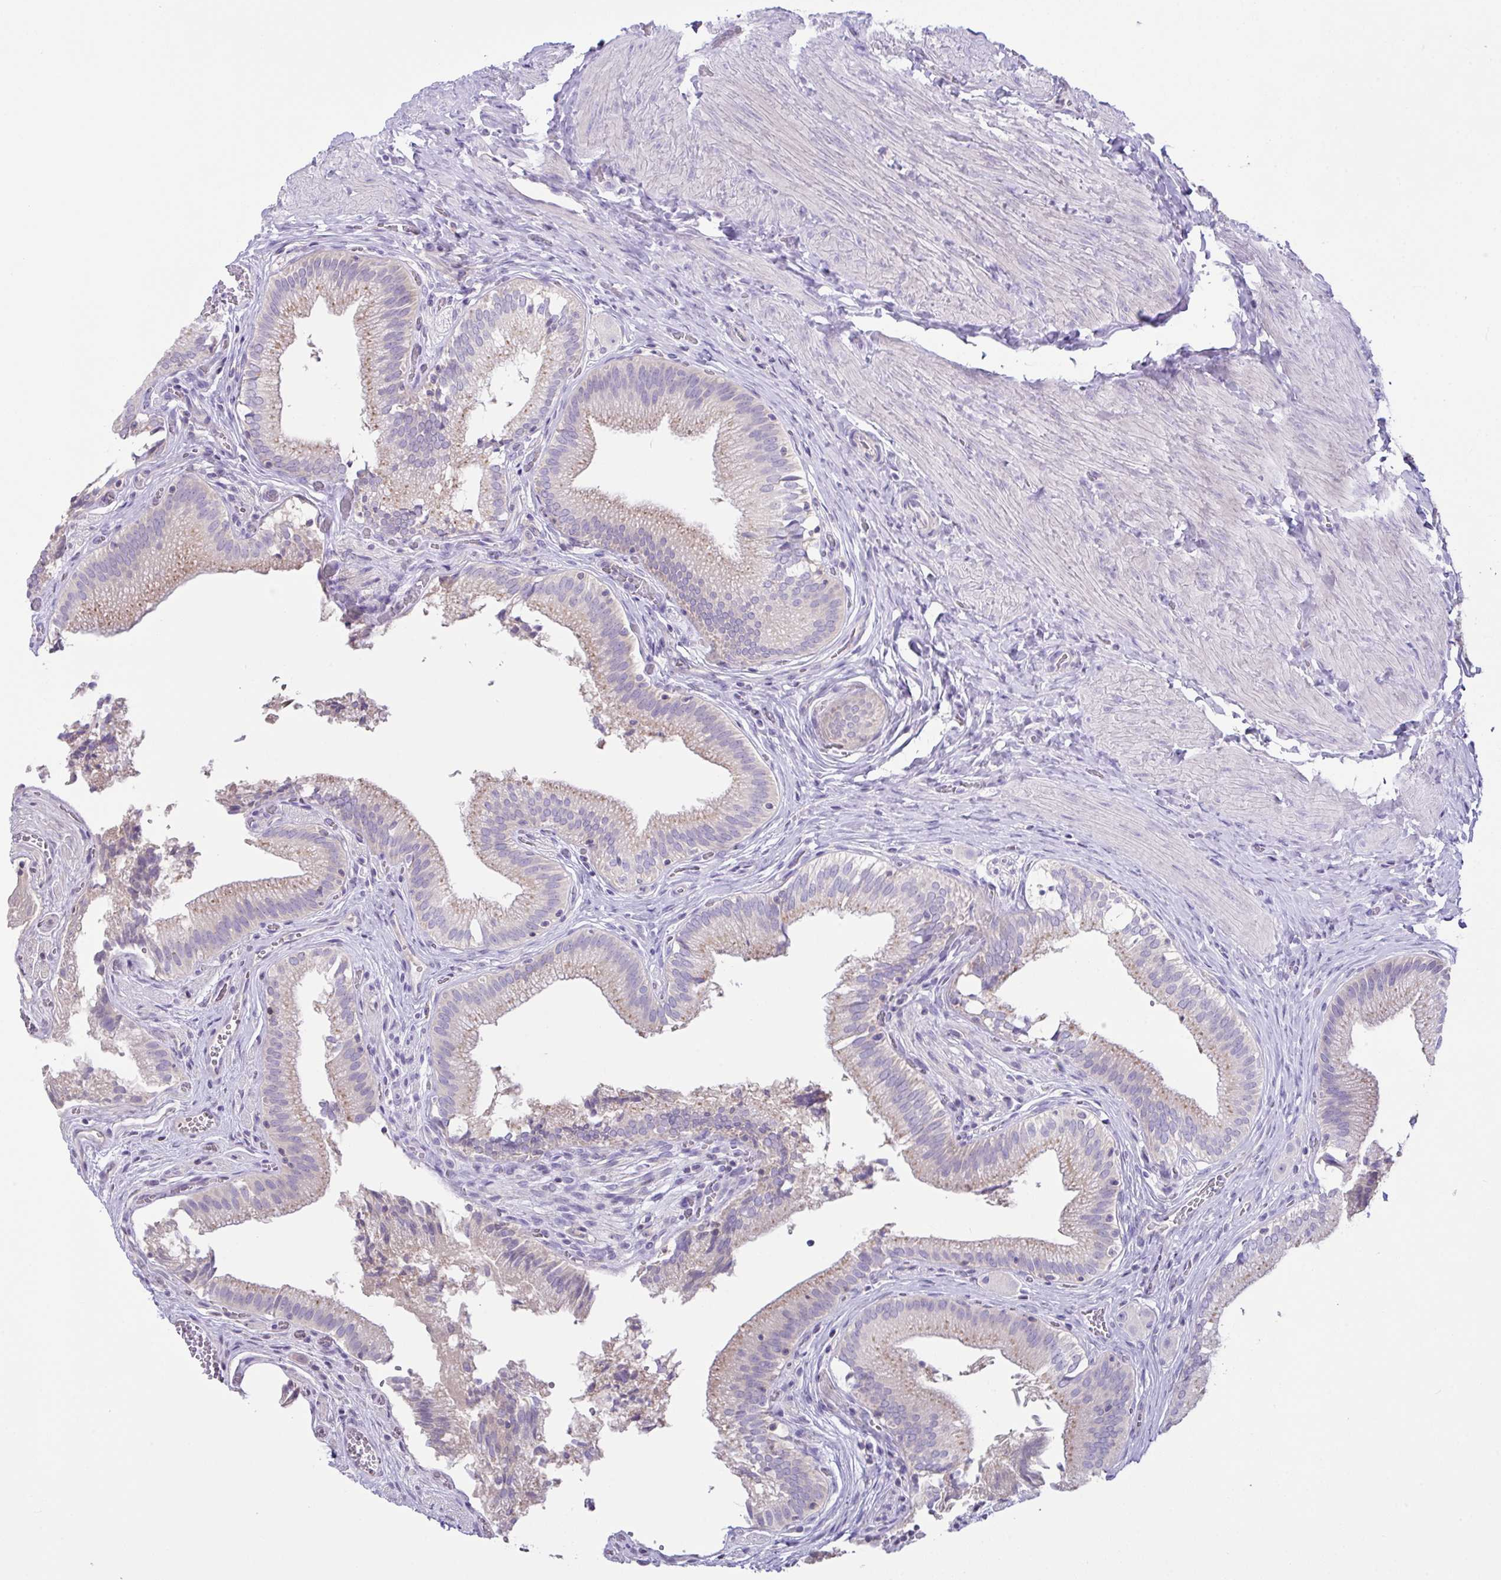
{"staining": {"intensity": "weak", "quantity": "25%-75%", "location": "cytoplasmic/membranous"}, "tissue": "gallbladder", "cell_type": "Glandular cells", "image_type": "normal", "snomed": [{"axis": "morphology", "description": "Normal tissue, NOS"}, {"axis": "topography", "description": "Gallbladder"}, {"axis": "topography", "description": "Peripheral nerve tissue"}], "caption": "Immunohistochemistry image of unremarkable gallbladder: human gallbladder stained using immunohistochemistry displays low levels of weak protein expression localized specifically in the cytoplasmic/membranous of glandular cells, appearing as a cytoplasmic/membranous brown color.", "gene": "D2HGDH", "patient": {"sex": "male", "age": 17}}